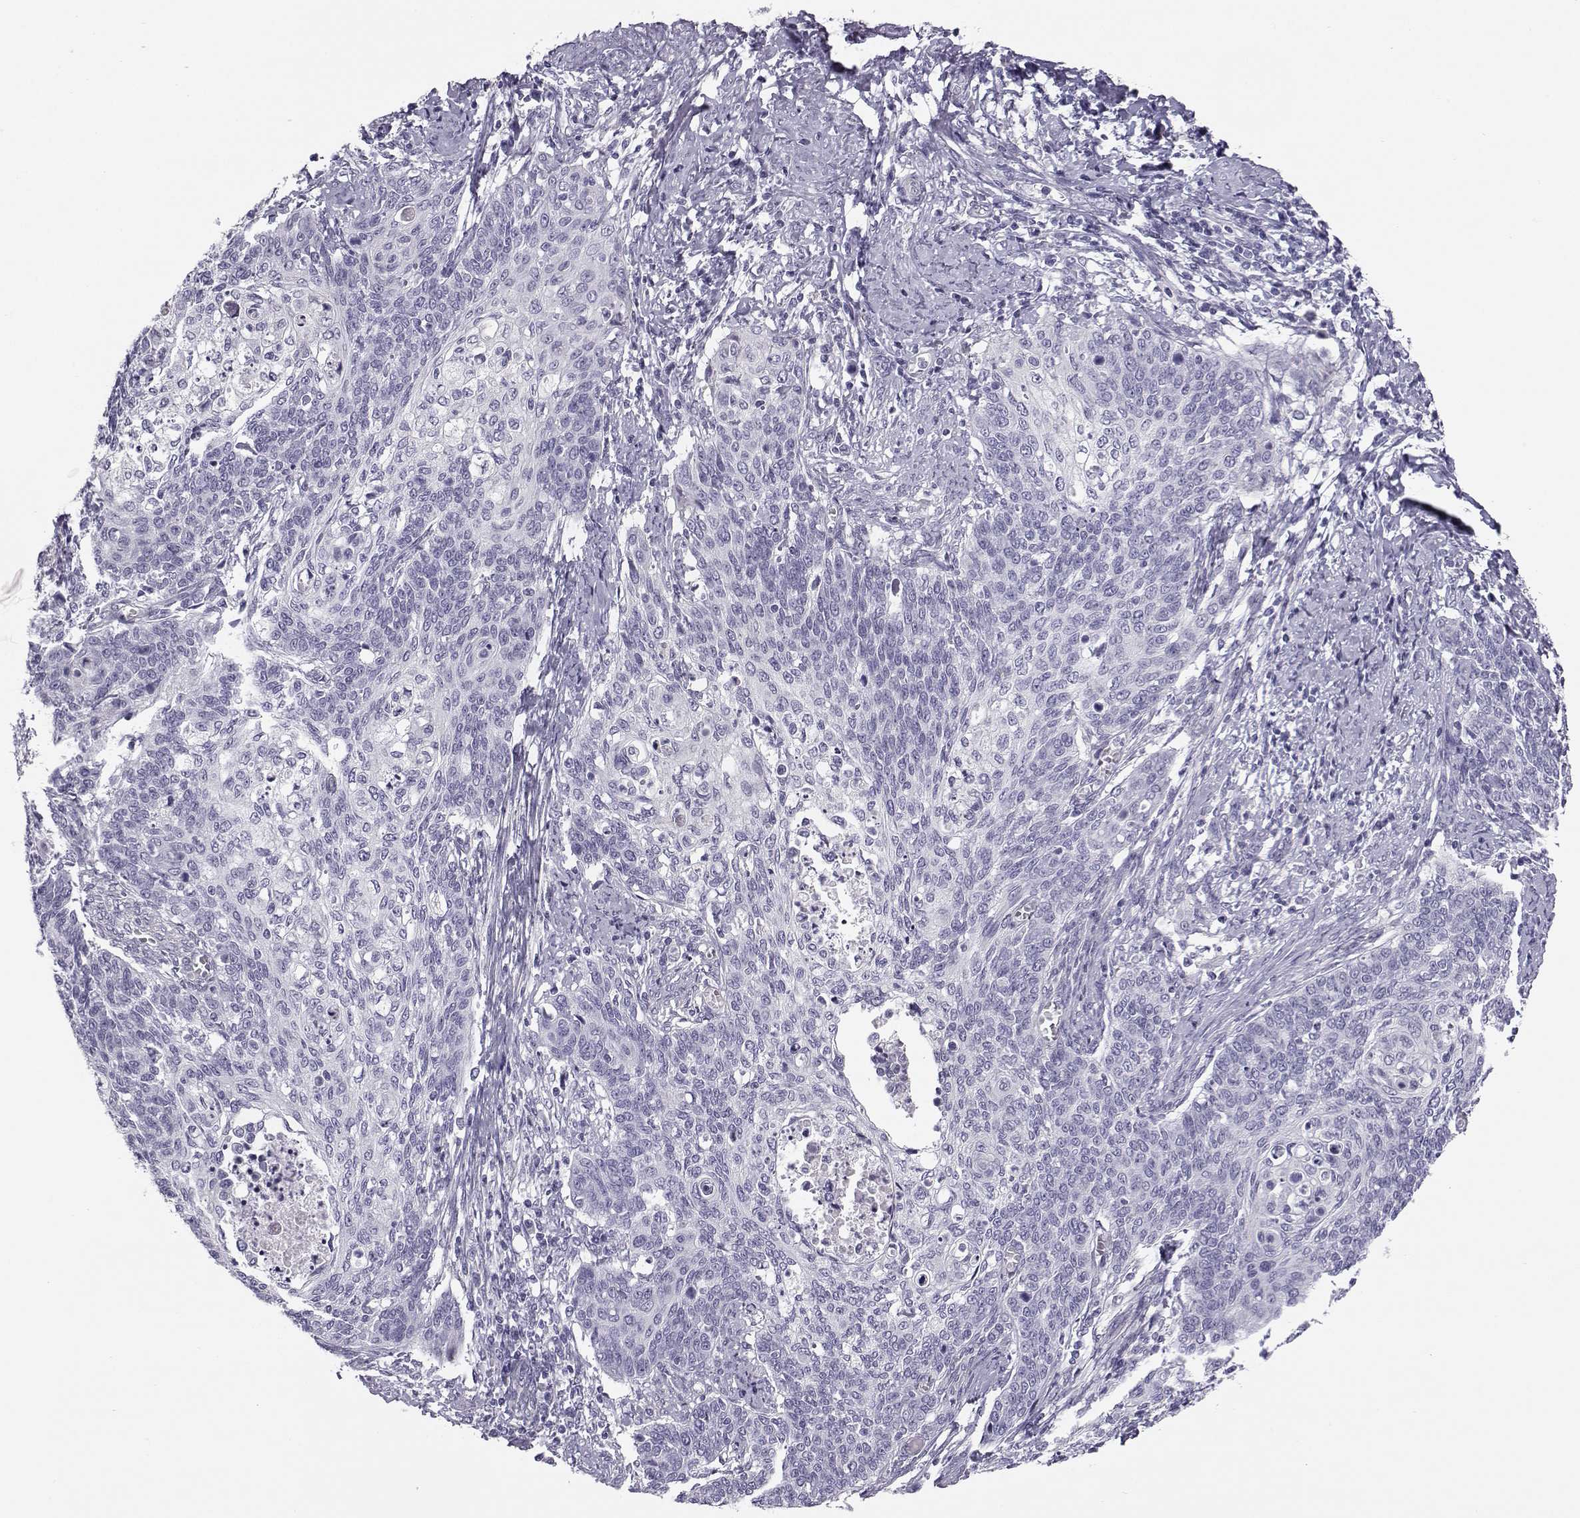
{"staining": {"intensity": "negative", "quantity": "none", "location": "none"}, "tissue": "cervical cancer", "cell_type": "Tumor cells", "image_type": "cancer", "snomed": [{"axis": "morphology", "description": "Normal tissue, NOS"}, {"axis": "morphology", "description": "Squamous cell carcinoma, NOS"}, {"axis": "topography", "description": "Cervix"}], "caption": "Cervical squamous cell carcinoma was stained to show a protein in brown. There is no significant staining in tumor cells.", "gene": "KCNMB4", "patient": {"sex": "female", "age": 39}}